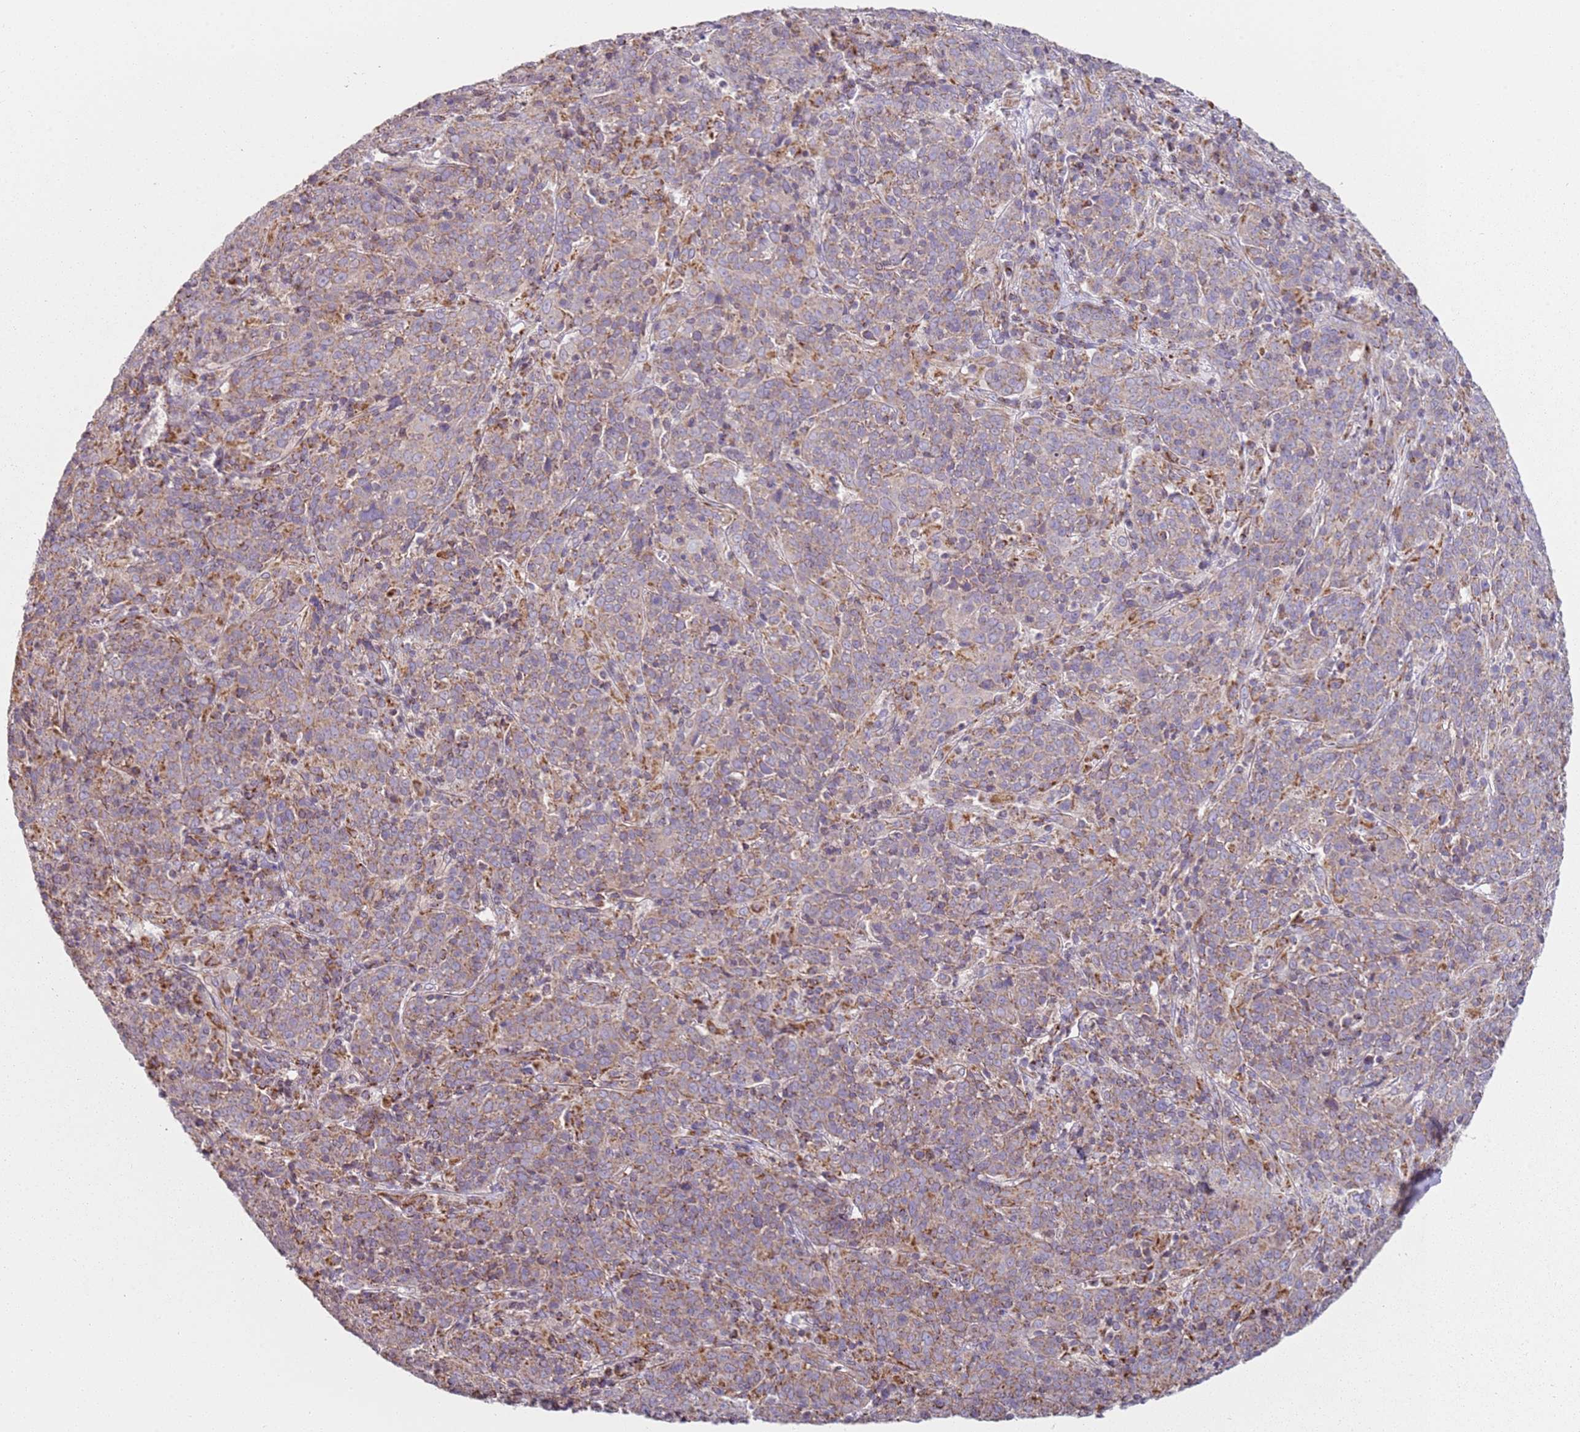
{"staining": {"intensity": "weak", "quantity": "<25%", "location": "cytoplasmic/membranous"}, "tissue": "cervical cancer", "cell_type": "Tumor cells", "image_type": "cancer", "snomed": [{"axis": "morphology", "description": "Squamous cell carcinoma, NOS"}, {"axis": "topography", "description": "Cervix"}], "caption": "Immunohistochemistry (IHC) of squamous cell carcinoma (cervical) exhibits no expression in tumor cells.", "gene": "ALS2", "patient": {"sex": "female", "age": 67}}